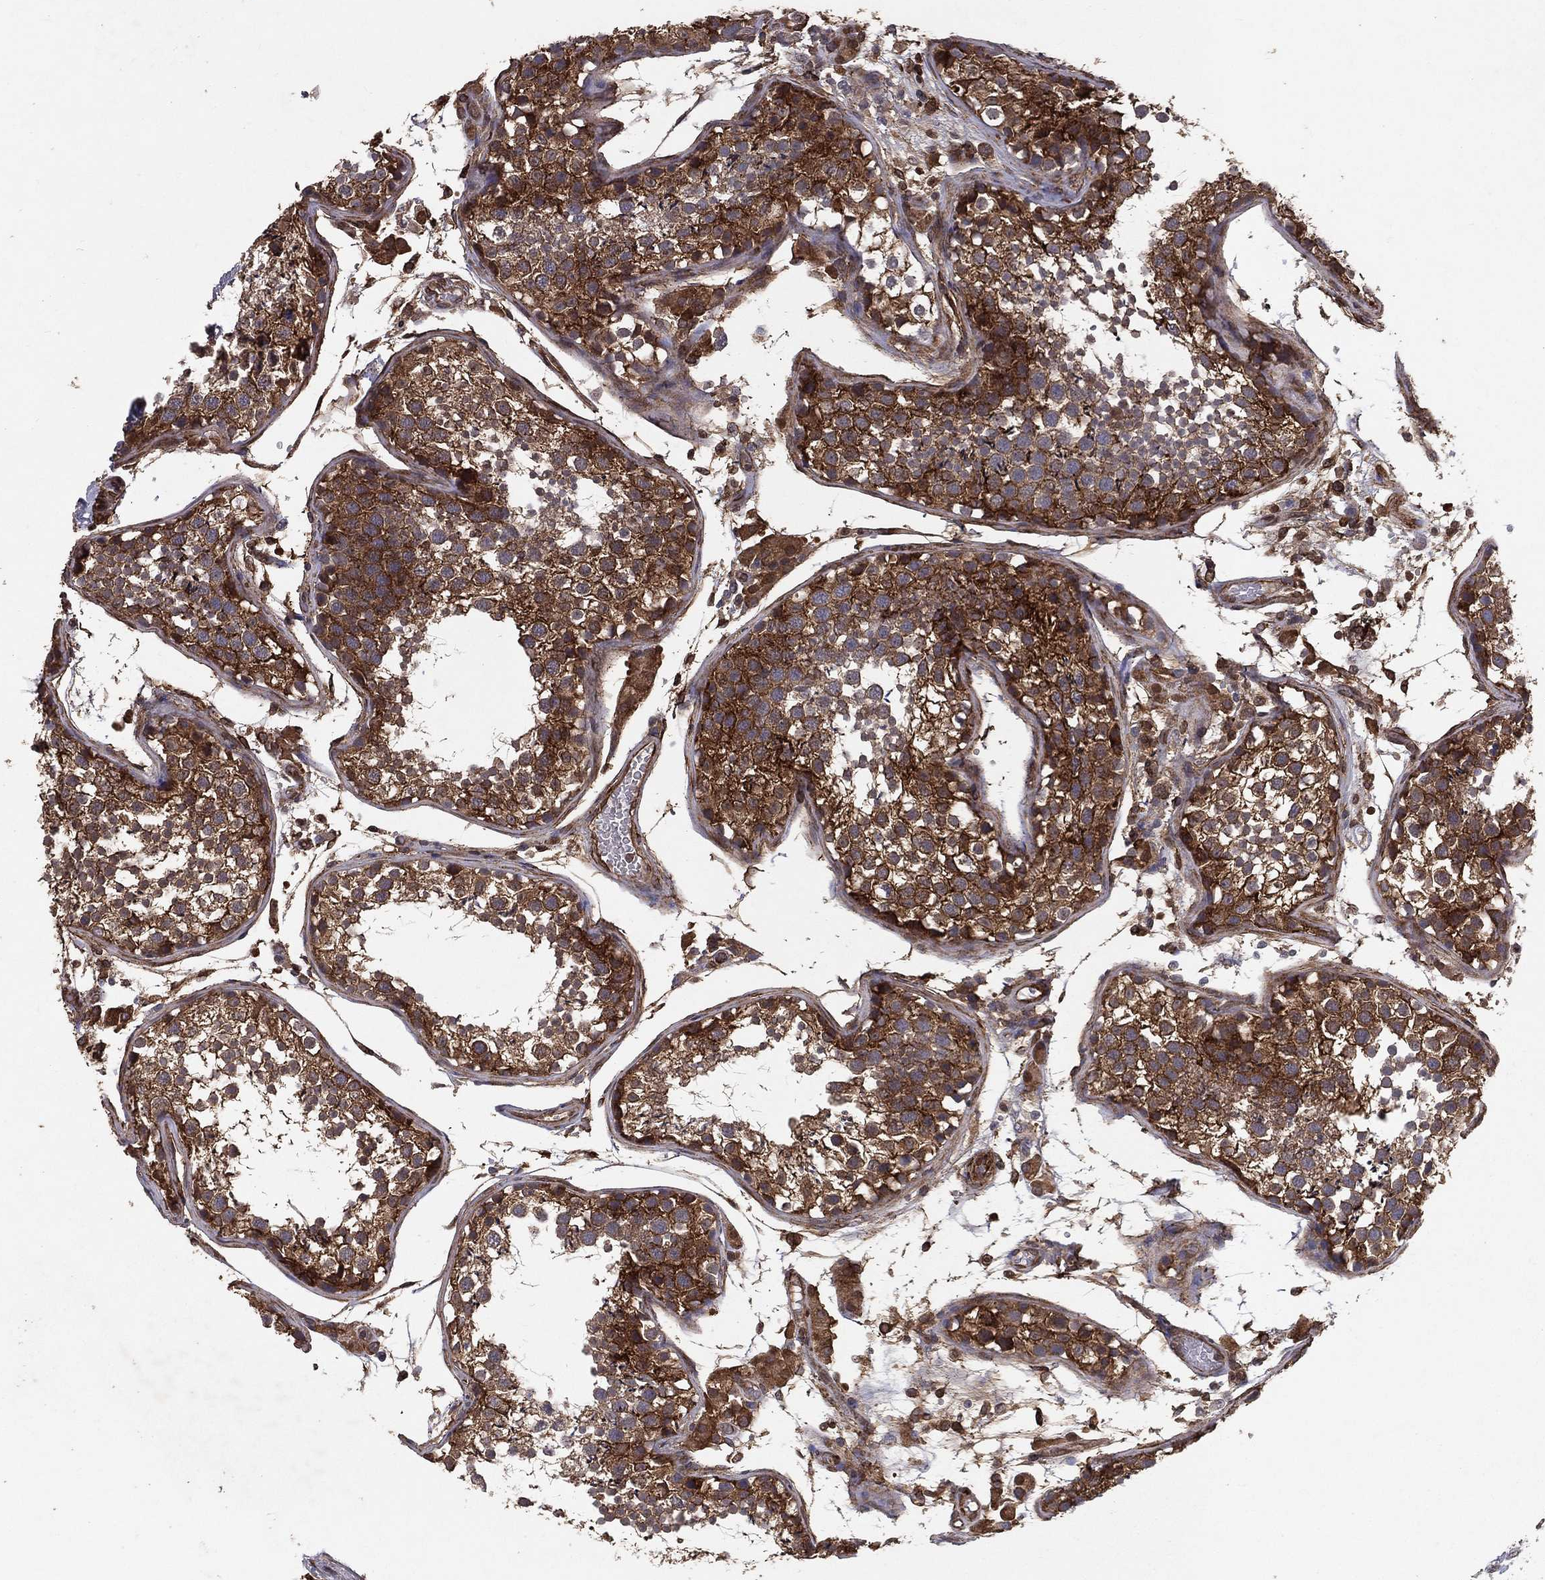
{"staining": {"intensity": "strong", "quantity": "25%-75%", "location": "cytoplasmic/membranous"}, "tissue": "testis", "cell_type": "Cells in seminiferous ducts", "image_type": "normal", "snomed": [{"axis": "morphology", "description": "Normal tissue, NOS"}, {"axis": "topography", "description": "Testis"}], "caption": "Immunohistochemical staining of unremarkable human testis reveals high levels of strong cytoplasmic/membranous staining in approximately 25%-75% of cells in seminiferous ducts.", "gene": "CERS2", "patient": {"sex": "male", "age": 29}}